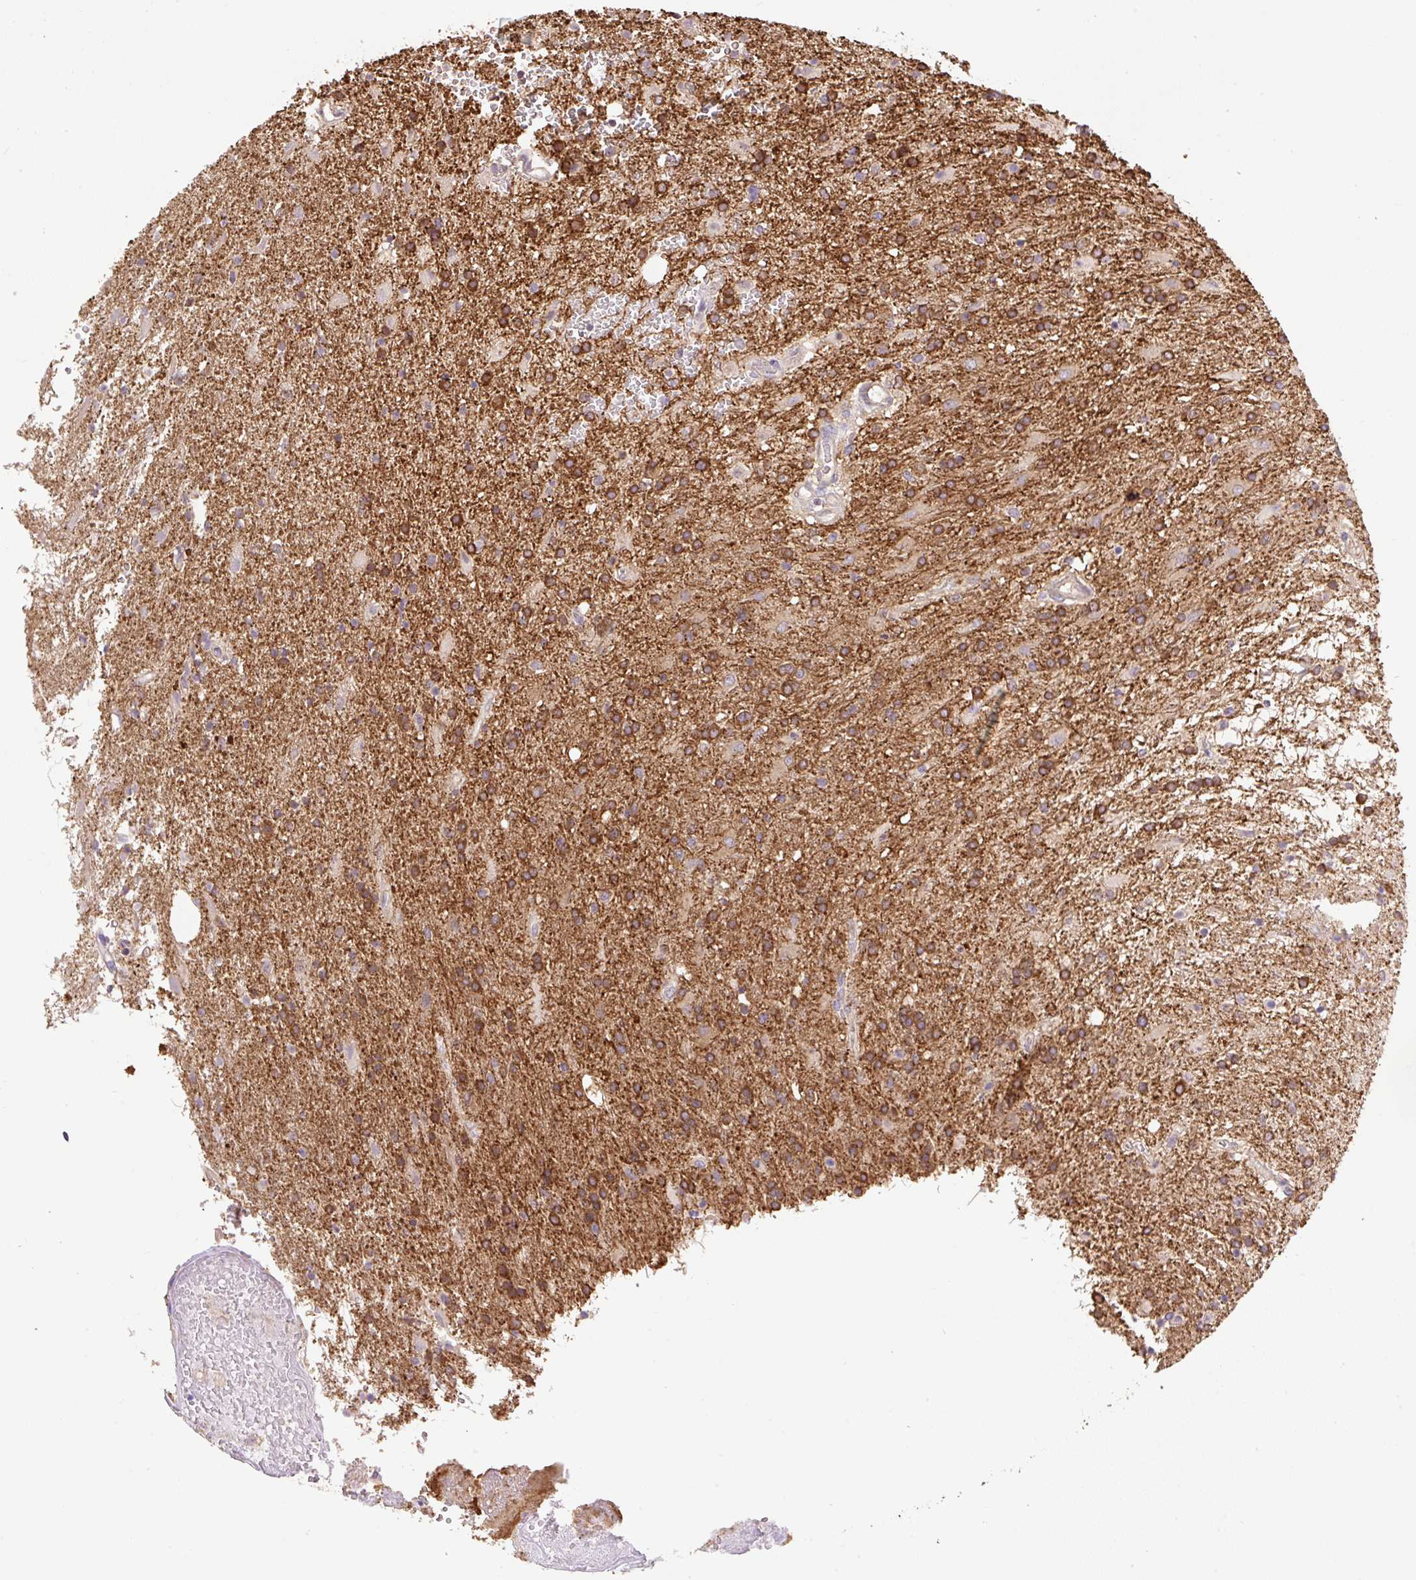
{"staining": {"intensity": "strong", "quantity": "25%-75%", "location": "cytoplasmic/membranous"}, "tissue": "glioma", "cell_type": "Tumor cells", "image_type": "cancer", "snomed": [{"axis": "morphology", "description": "Glioma, malignant, High grade"}, {"axis": "topography", "description": "Brain"}], "caption": "Immunohistochemistry image of neoplastic tissue: human malignant glioma (high-grade) stained using IHC exhibits high levels of strong protein expression localized specifically in the cytoplasmic/membranous of tumor cells, appearing as a cytoplasmic/membranous brown color.", "gene": "COX8A", "patient": {"sex": "male", "age": 56}}